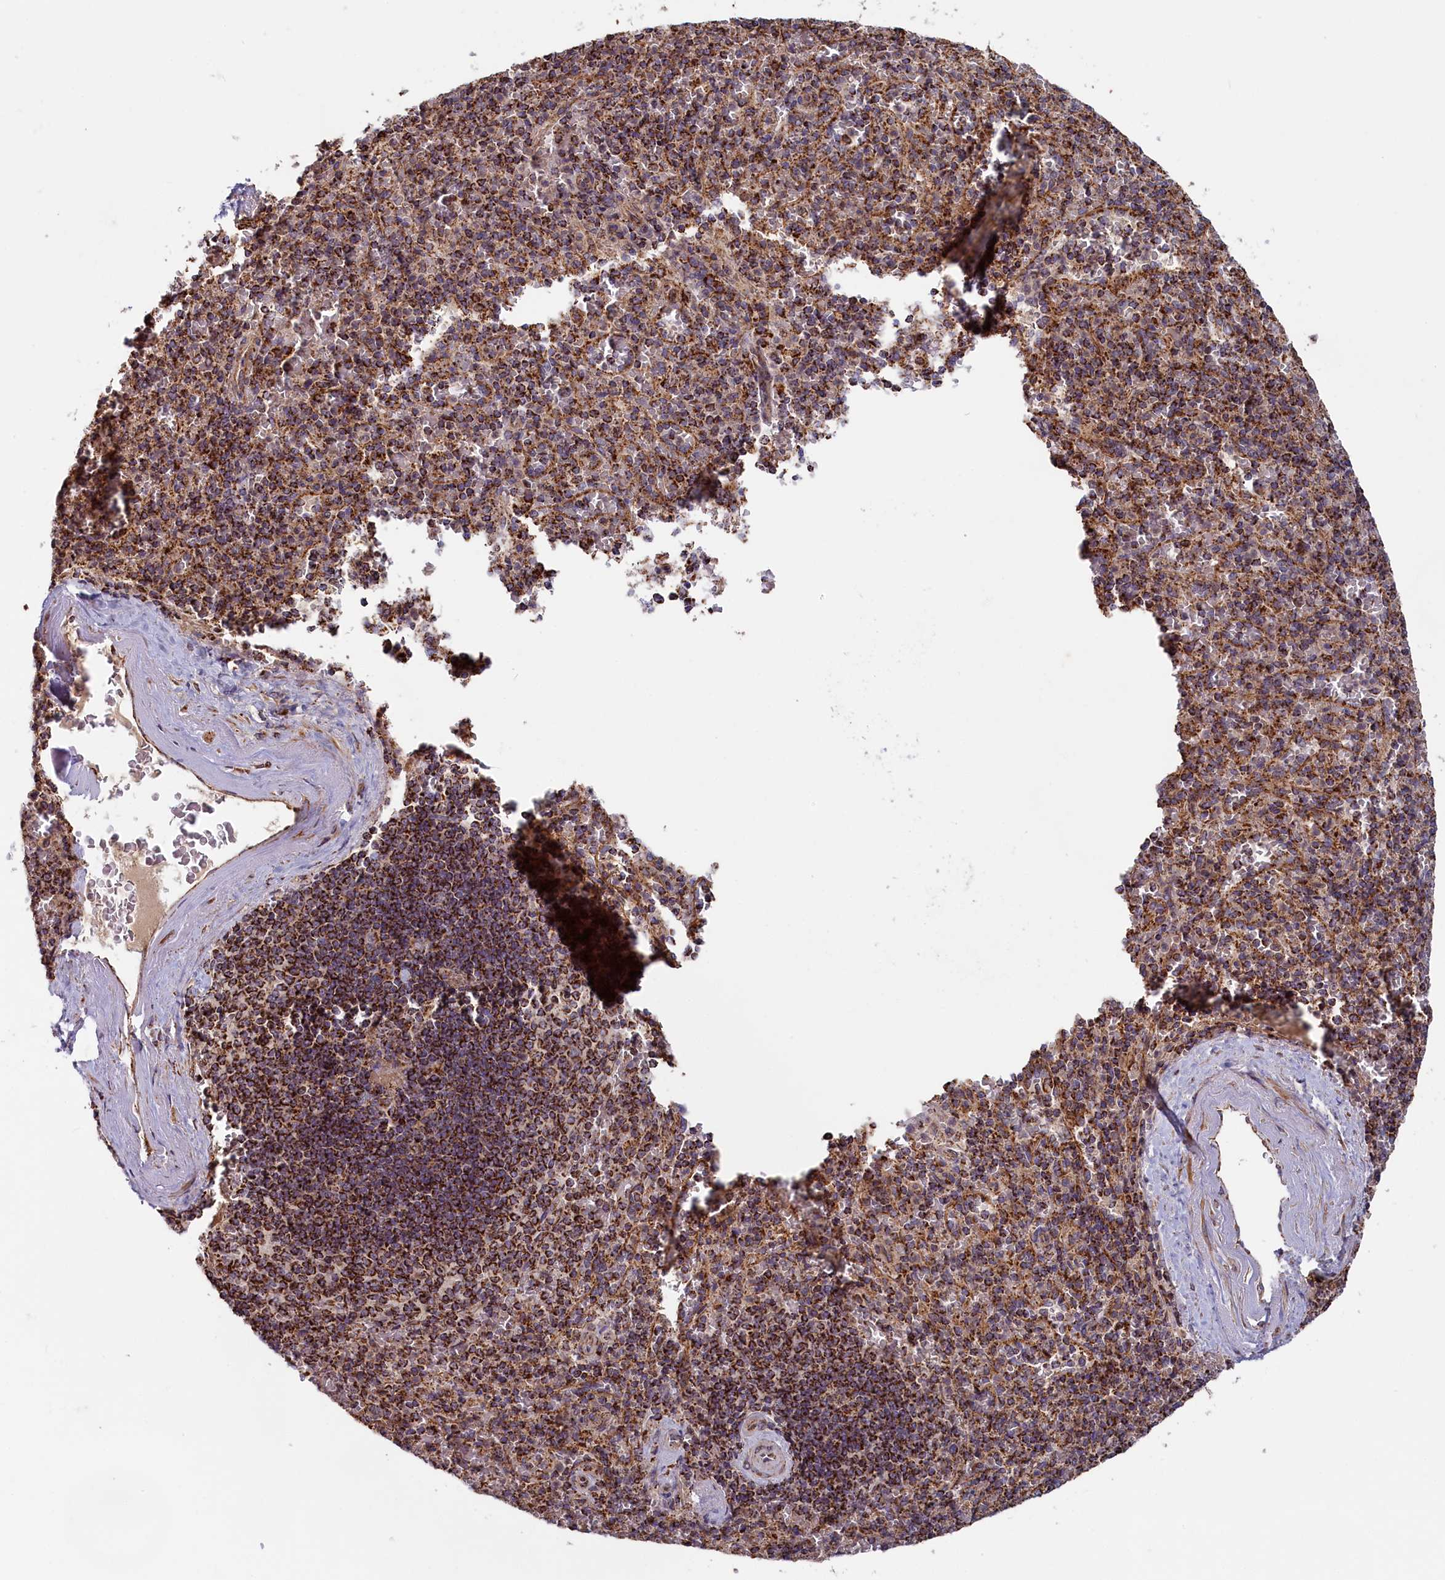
{"staining": {"intensity": "strong", "quantity": ">75%", "location": "cytoplasmic/membranous"}, "tissue": "spleen", "cell_type": "Cells in red pulp", "image_type": "normal", "snomed": [{"axis": "morphology", "description": "Normal tissue, NOS"}, {"axis": "topography", "description": "Spleen"}], "caption": "Brown immunohistochemical staining in normal spleen reveals strong cytoplasmic/membranous staining in about >75% of cells in red pulp.", "gene": "MACROD1", "patient": {"sex": "male", "age": 82}}